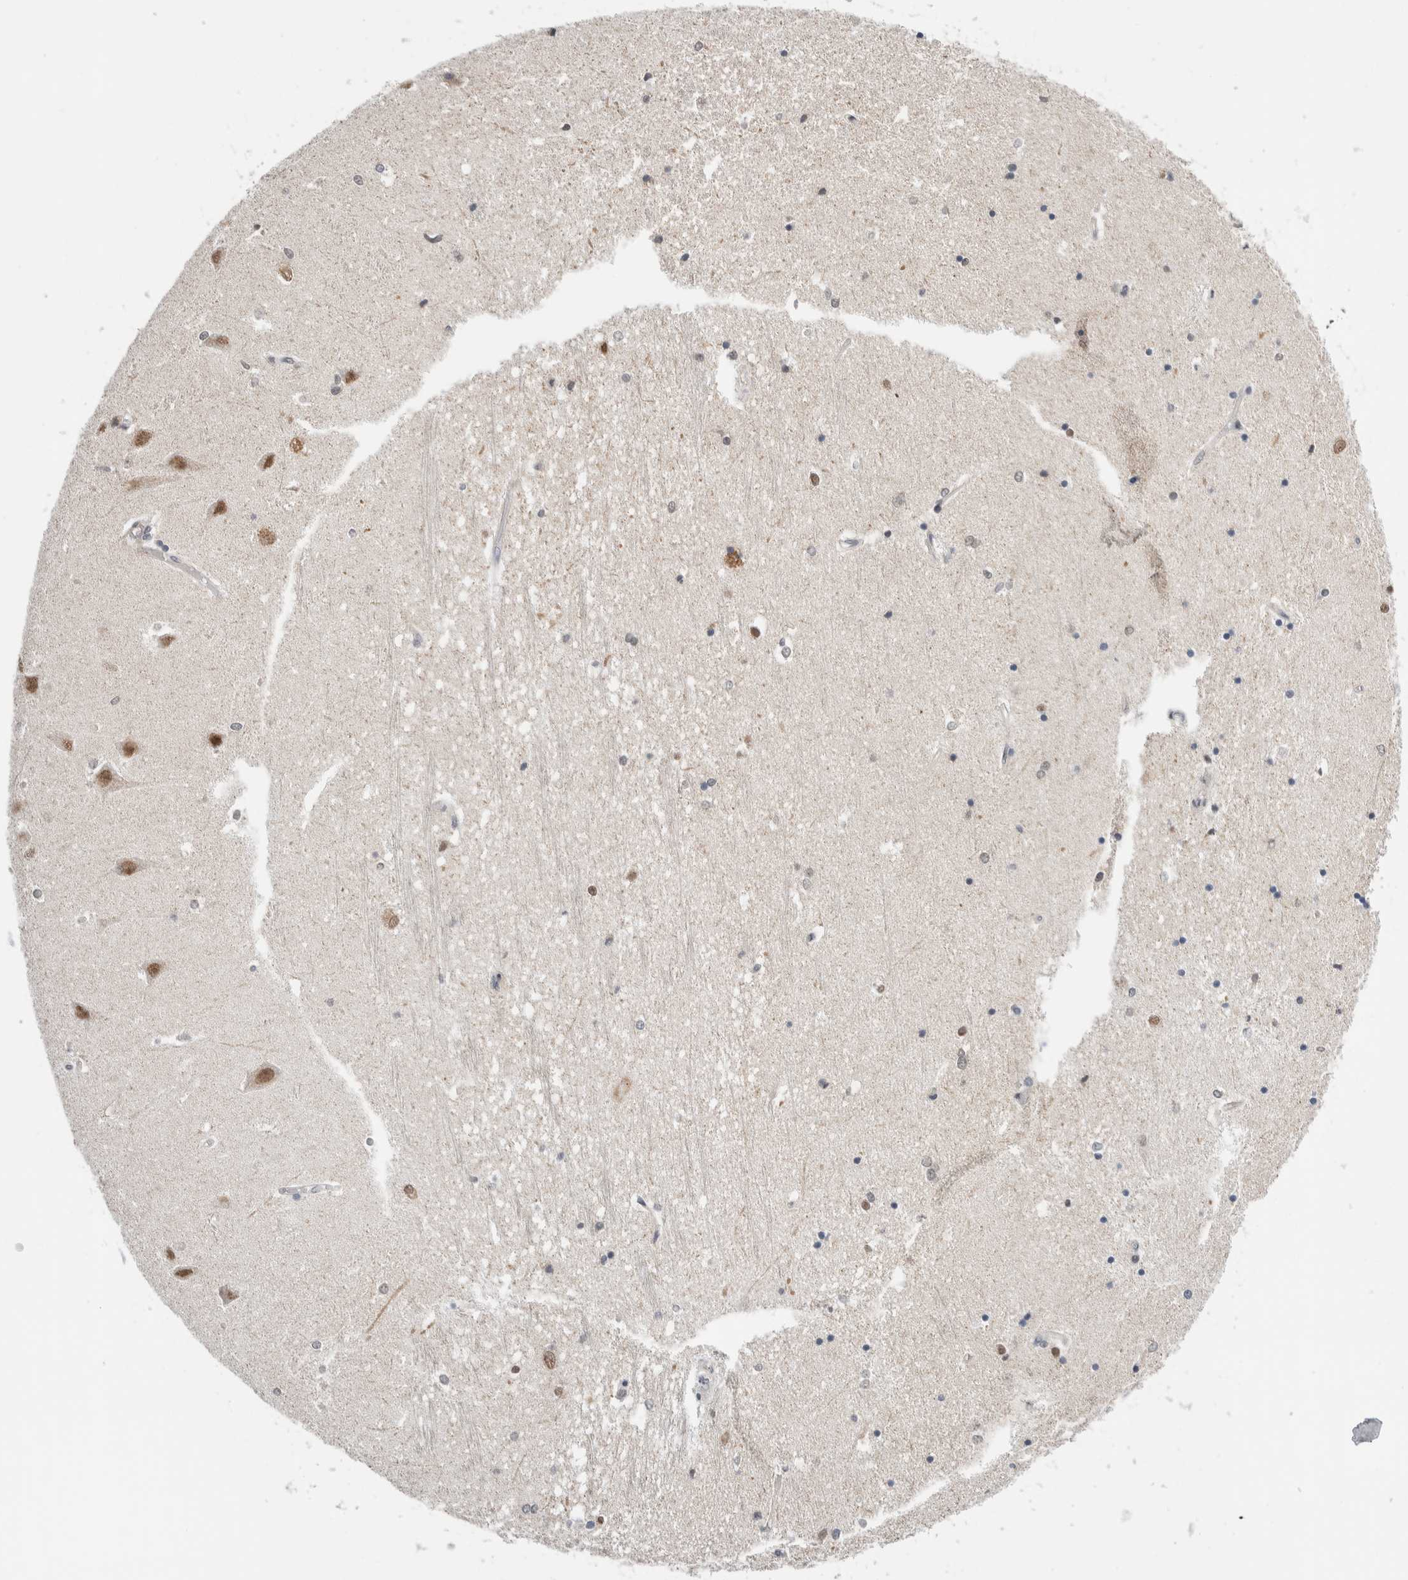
{"staining": {"intensity": "negative", "quantity": "none", "location": "none"}, "tissue": "hippocampus", "cell_type": "Glial cells", "image_type": "normal", "snomed": [{"axis": "morphology", "description": "Normal tissue, NOS"}, {"axis": "topography", "description": "Hippocampus"}], "caption": "Glial cells show no significant positivity in normal hippocampus. (Brightfield microscopy of DAB immunohistochemistry (IHC) at high magnification).", "gene": "NEUROD1", "patient": {"sex": "male", "age": 45}}